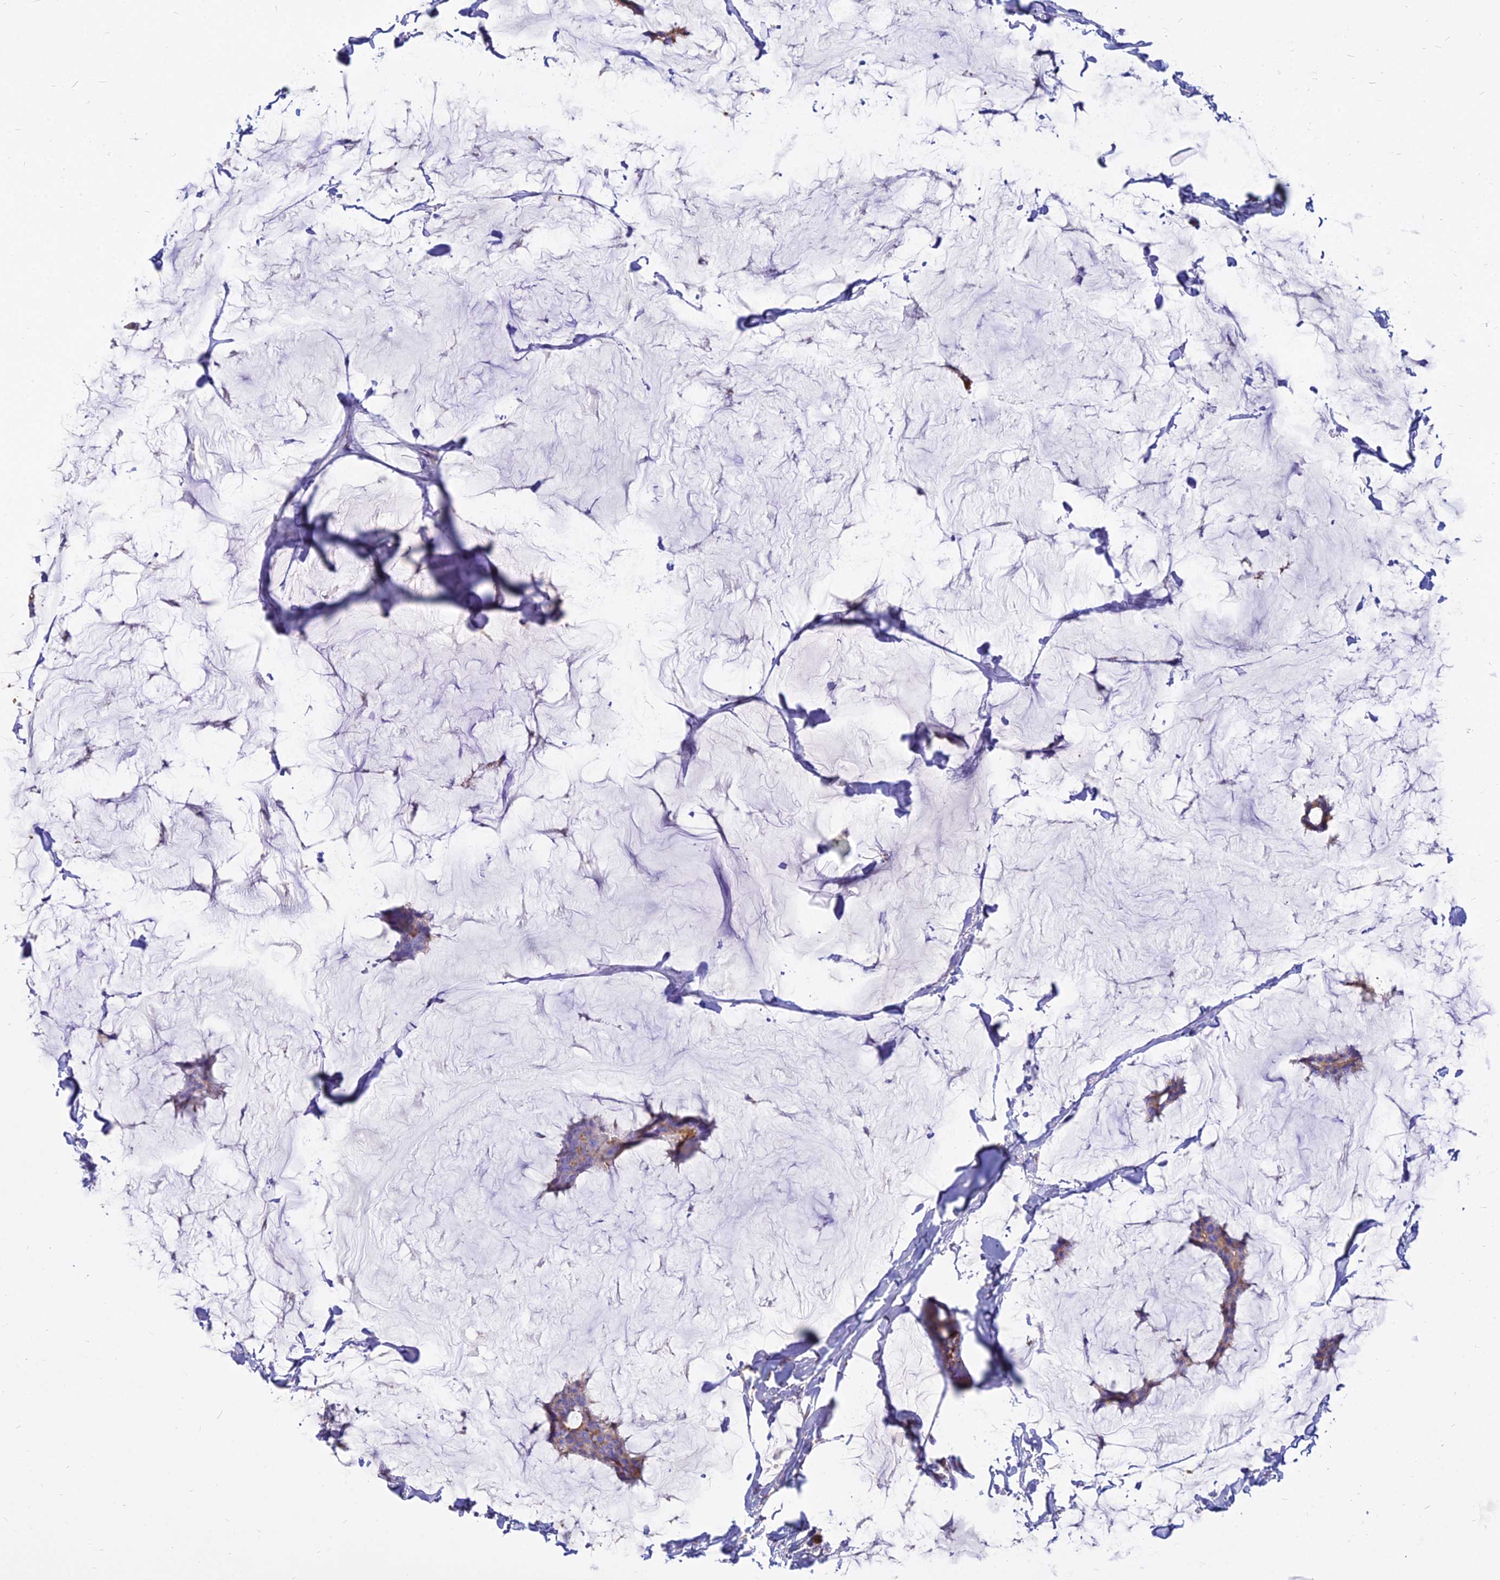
{"staining": {"intensity": "weak", "quantity": ">75%", "location": "cytoplasmic/membranous"}, "tissue": "breast cancer", "cell_type": "Tumor cells", "image_type": "cancer", "snomed": [{"axis": "morphology", "description": "Duct carcinoma"}, {"axis": "topography", "description": "Breast"}], "caption": "Immunohistochemical staining of human breast infiltrating ductal carcinoma demonstrates low levels of weak cytoplasmic/membranous protein staining in about >75% of tumor cells.", "gene": "AGTRAP", "patient": {"sex": "female", "age": 93}}